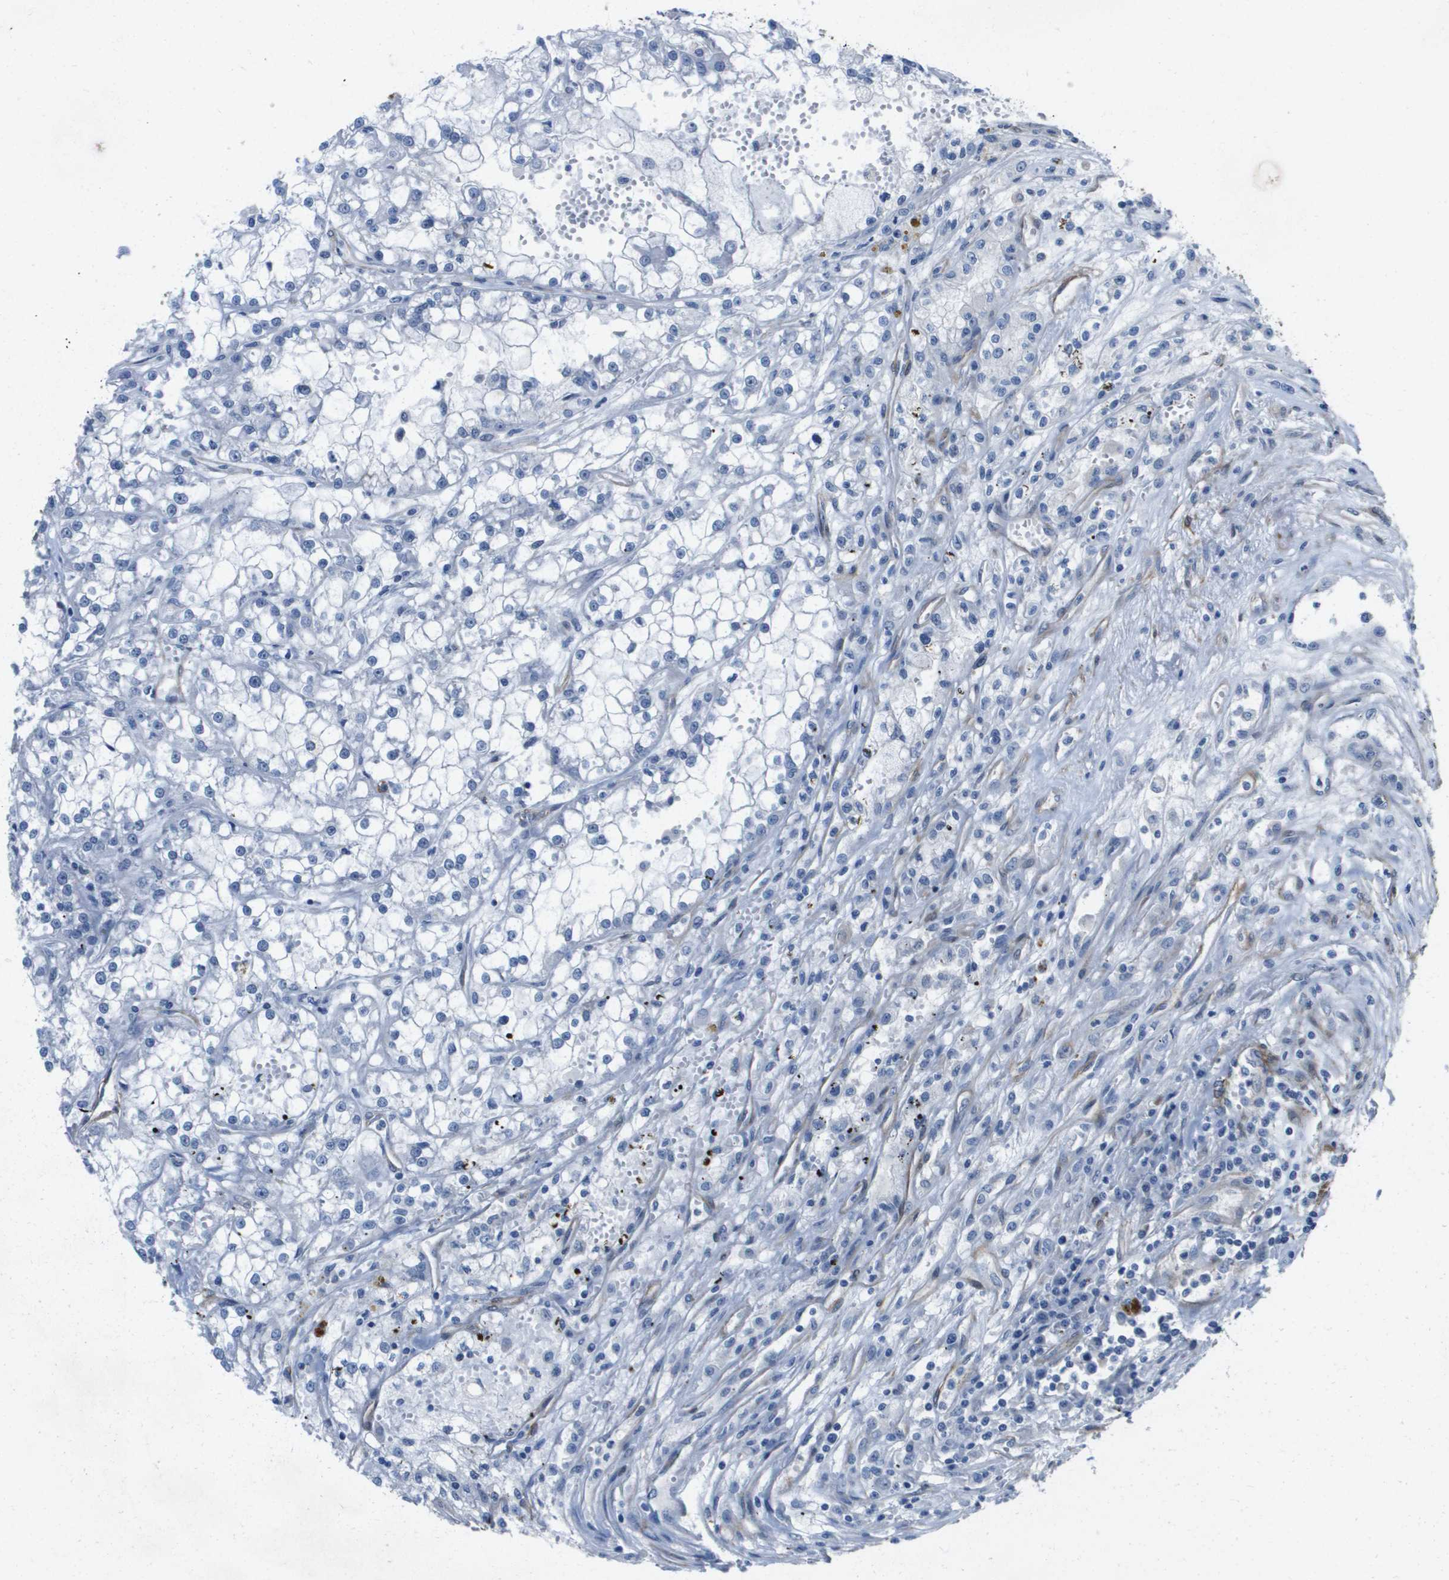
{"staining": {"intensity": "negative", "quantity": "none", "location": "none"}, "tissue": "renal cancer", "cell_type": "Tumor cells", "image_type": "cancer", "snomed": [{"axis": "morphology", "description": "Adenocarcinoma, NOS"}, {"axis": "topography", "description": "Kidney"}], "caption": "High power microscopy histopathology image of an immunohistochemistry photomicrograph of renal adenocarcinoma, revealing no significant staining in tumor cells. (Stains: DAB (3,3'-diaminobenzidine) immunohistochemistry (IHC) with hematoxylin counter stain, Microscopy: brightfield microscopy at high magnification).", "gene": "LPP", "patient": {"sex": "female", "age": 52}}